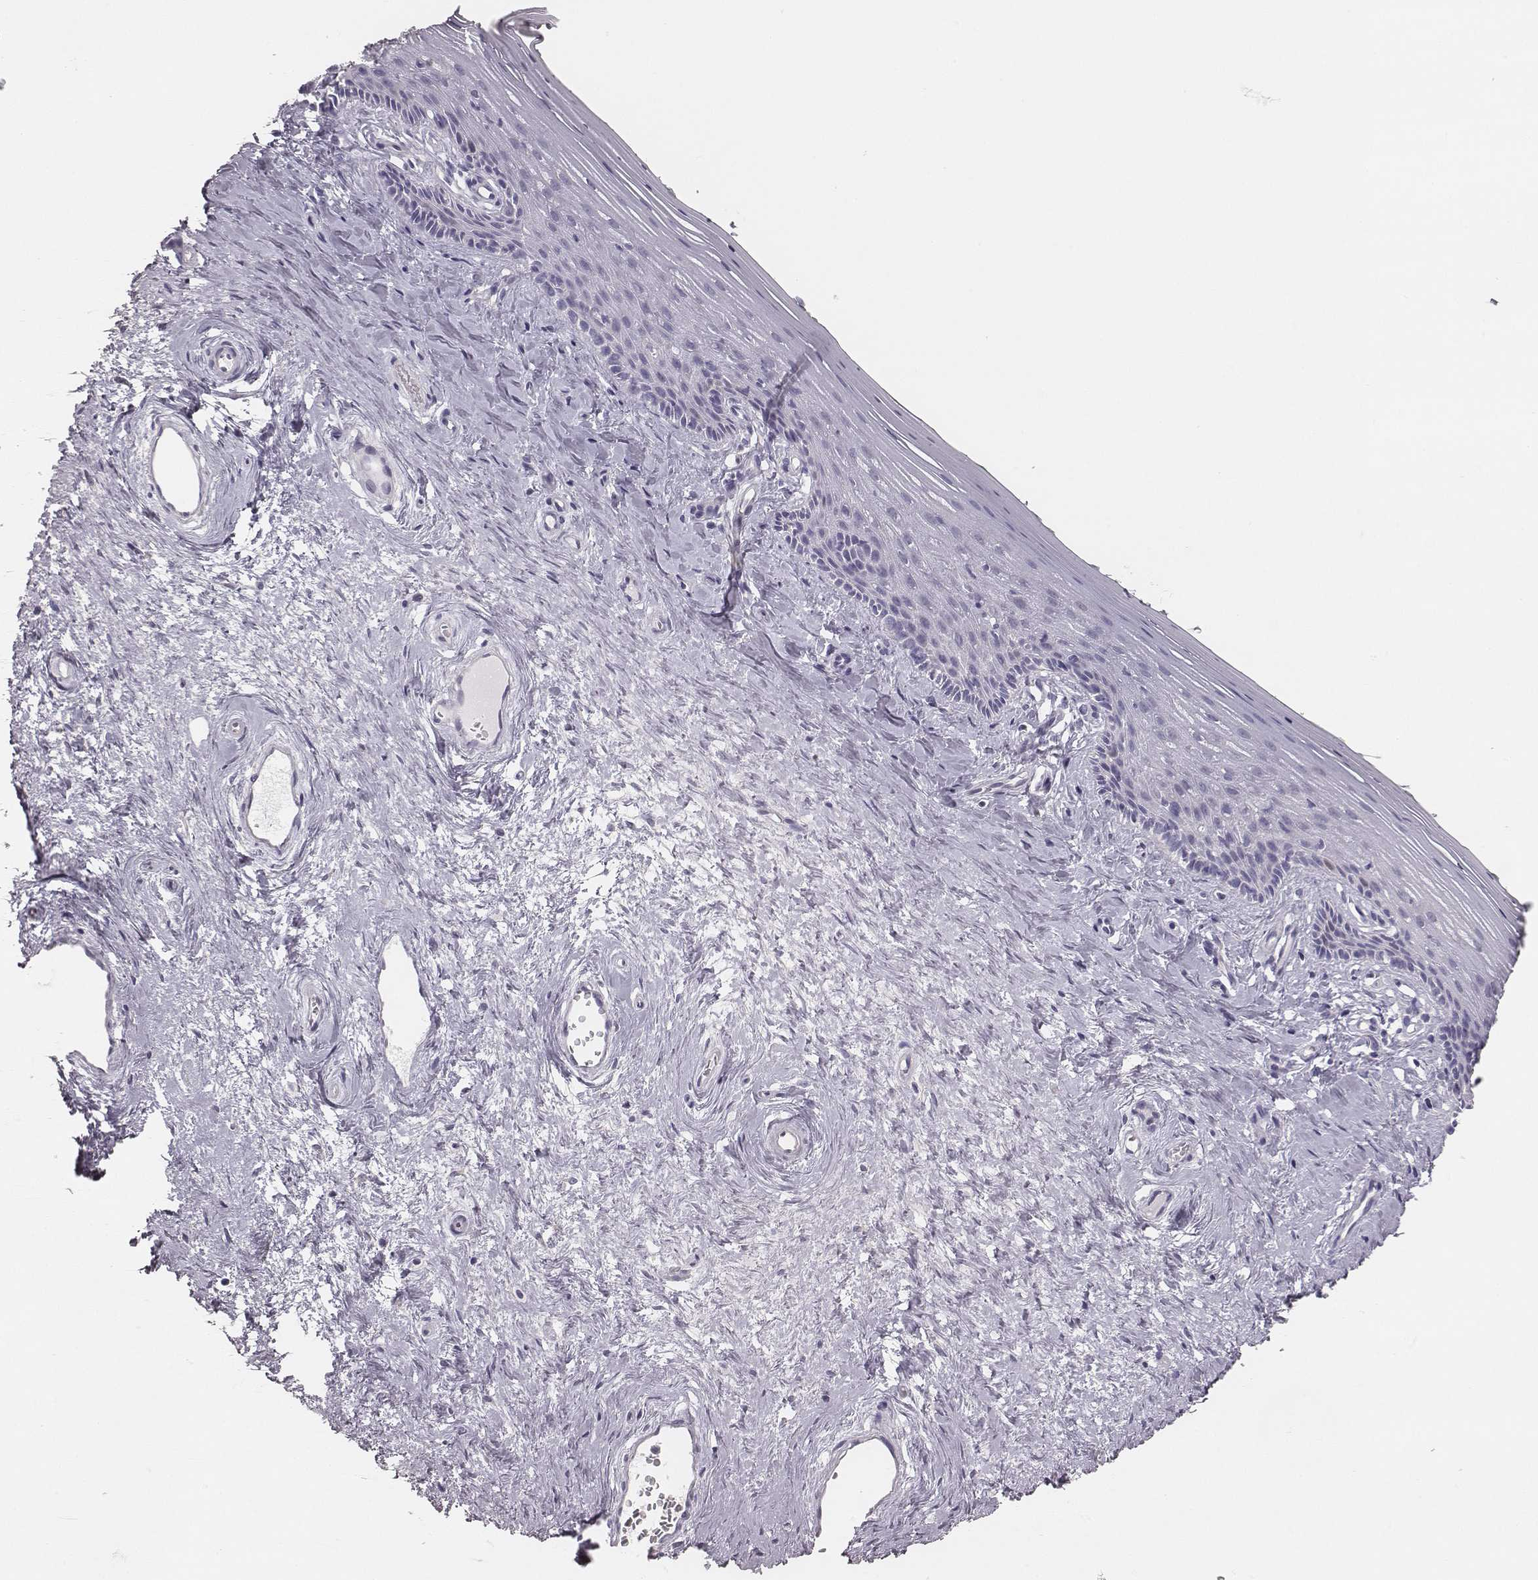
{"staining": {"intensity": "negative", "quantity": "none", "location": "none"}, "tissue": "vagina", "cell_type": "Squamous epithelial cells", "image_type": "normal", "snomed": [{"axis": "morphology", "description": "Normal tissue, NOS"}, {"axis": "topography", "description": "Vagina"}], "caption": "High magnification brightfield microscopy of unremarkable vagina stained with DAB (3,3'-diaminobenzidine) (brown) and counterstained with hematoxylin (blue): squamous epithelial cells show no significant expression. The staining is performed using DAB brown chromogen with nuclei counter-stained in using hematoxylin.", "gene": "PBK", "patient": {"sex": "female", "age": 45}}